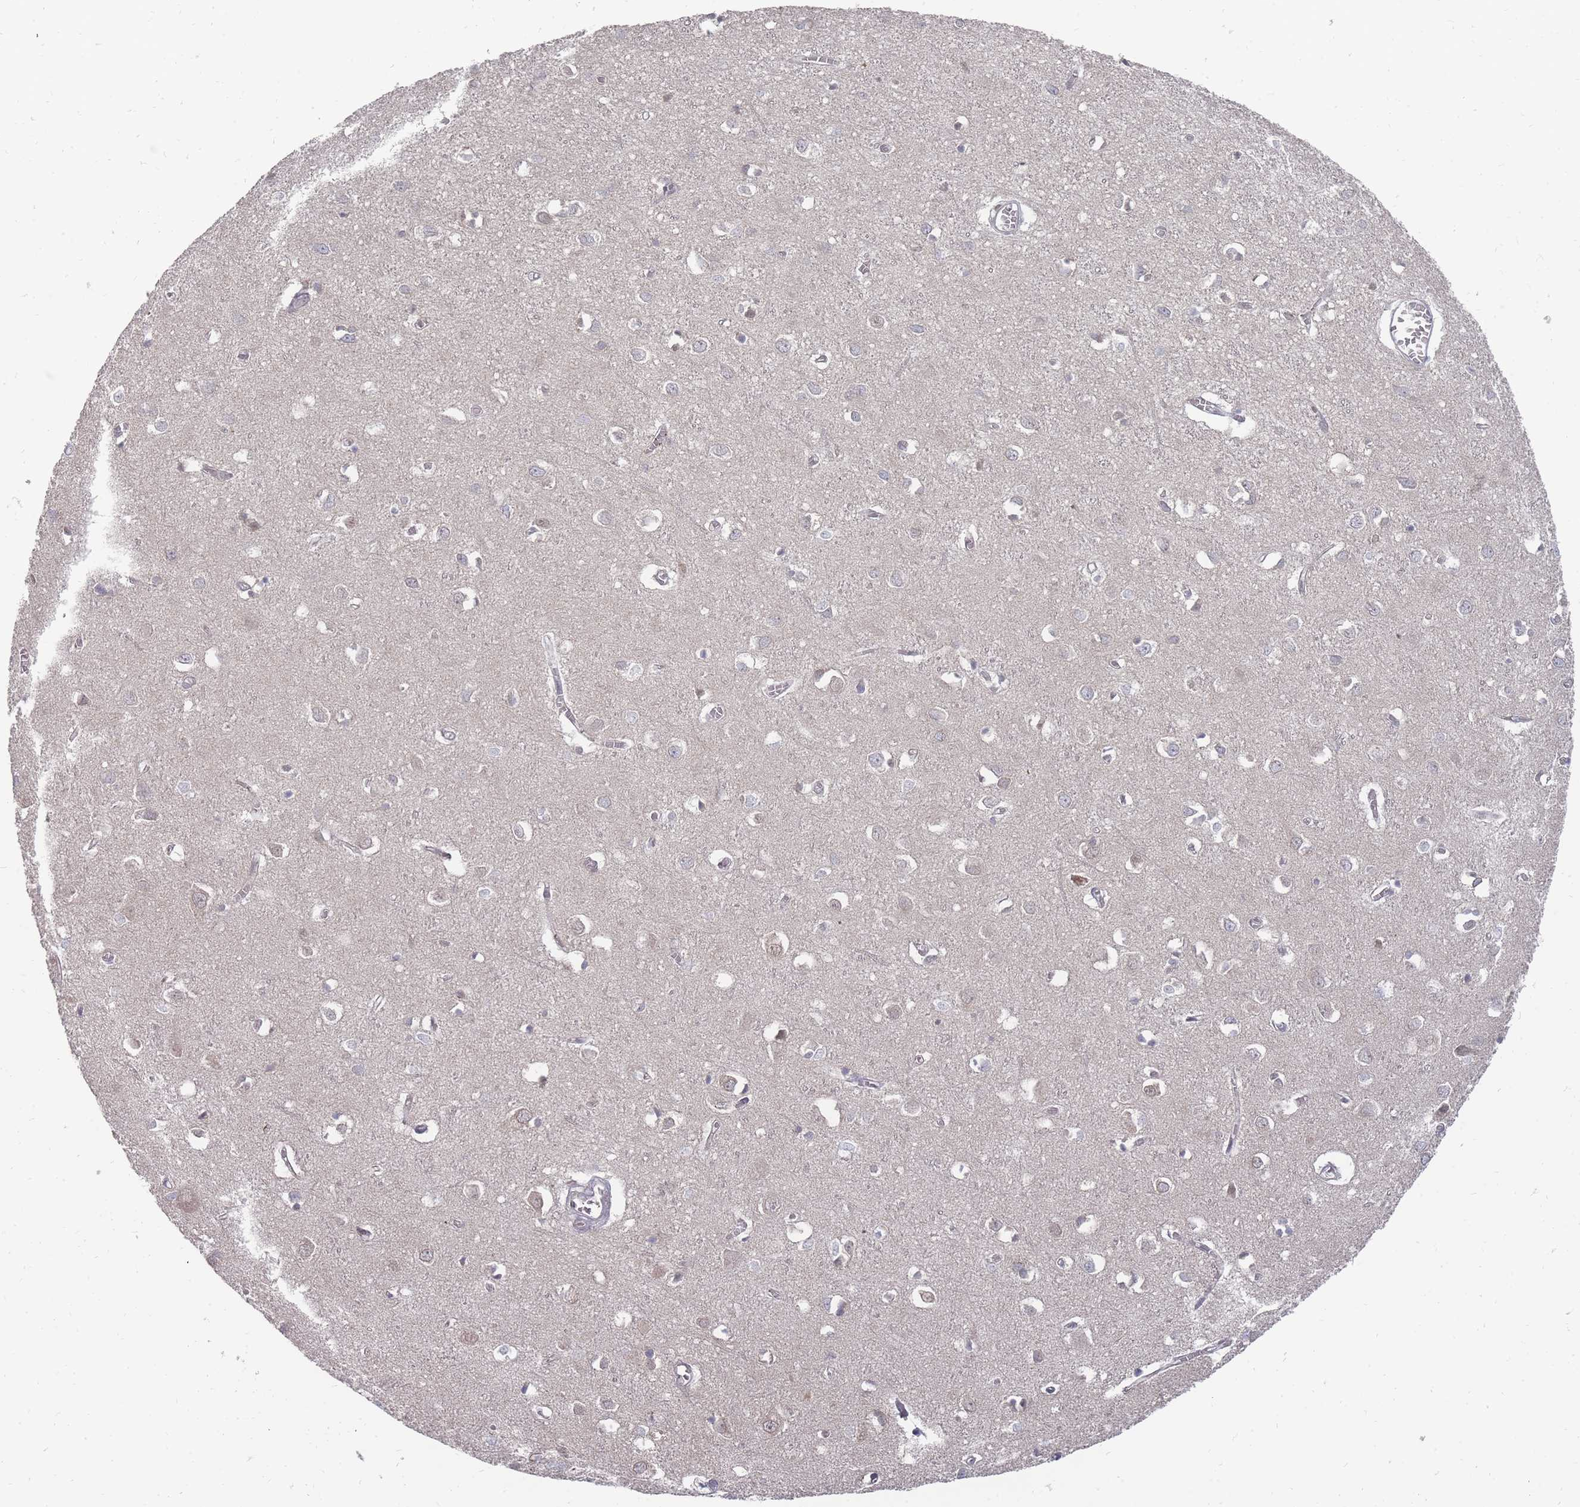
{"staining": {"intensity": "negative", "quantity": "none", "location": "none"}, "tissue": "cerebral cortex", "cell_type": "Endothelial cells", "image_type": "normal", "snomed": [{"axis": "morphology", "description": "Normal tissue, NOS"}, {"axis": "topography", "description": "Cerebral cortex"}], "caption": "DAB immunohistochemical staining of unremarkable human cerebral cortex shows no significant staining in endothelial cells. (Immunohistochemistry, brightfield microscopy, high magnification).", "gene": "NKD1", "patient": {"sex": "female", "age": 64}}